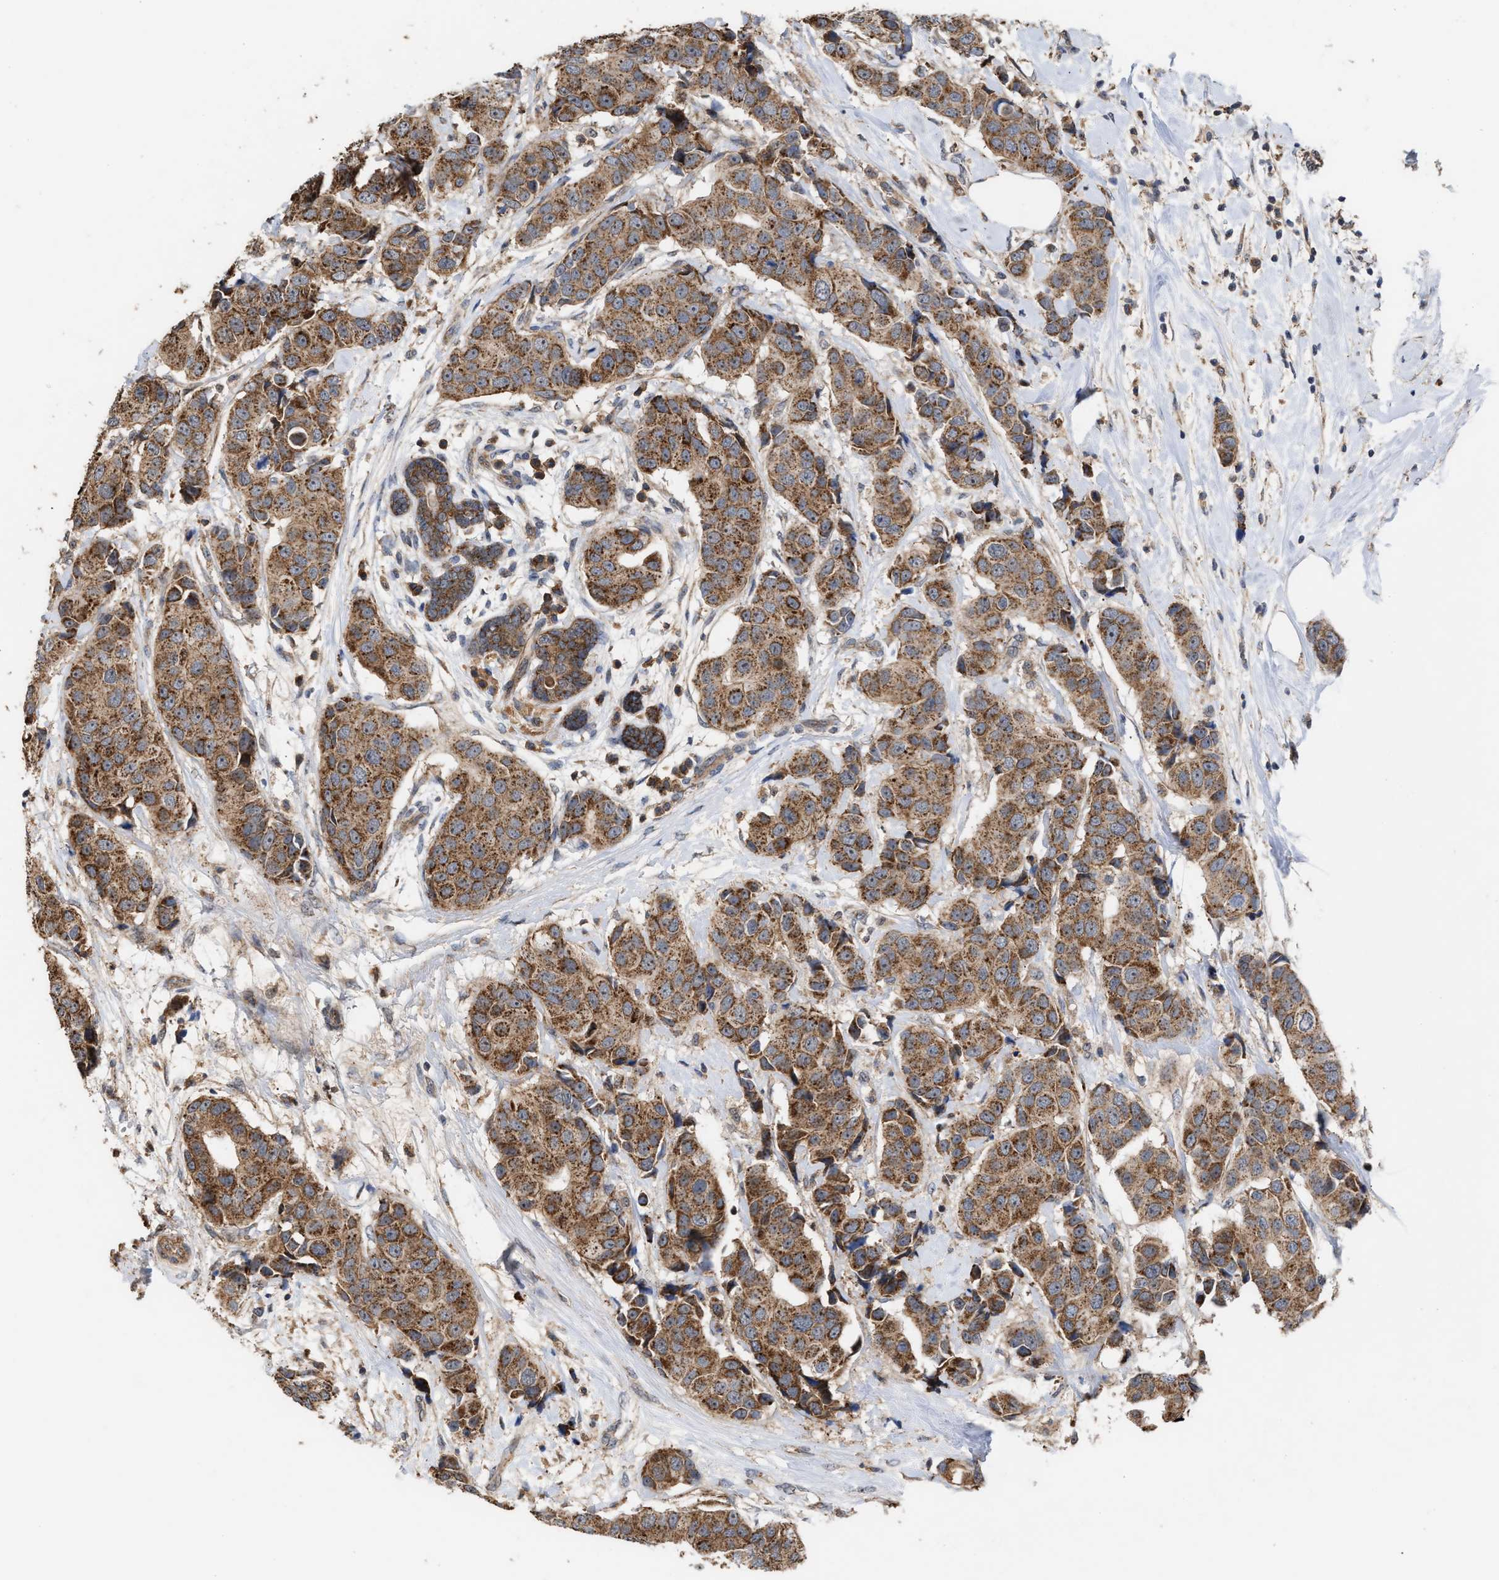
{"staining": {"intensity": "strong", "quantity": ">75%", "location": "cytoplasmic/membranous"}, "tissue": "breast cancer", "cell_type": "Tumor cells", "image_type": "cancer", "snomed": [{"axis": "morphology", "description": "Normal tissue, NOS"}, {"axis": "morphology", "description": "Duct carcinoma"}, {"axis": "topography", "description": "Breast"}], "caption": "Breast cancer was stained to show a protein in brown. There is high levels of strong cytoplasmic/membranous expression in about >75% of tumor cells. (DAB (3,3'-diaminobenzidine) = brown stain, brightfield microscopy at high magnification).", "gene": "EXOSC2", "patient": {"sex": "female", "age": 39}}